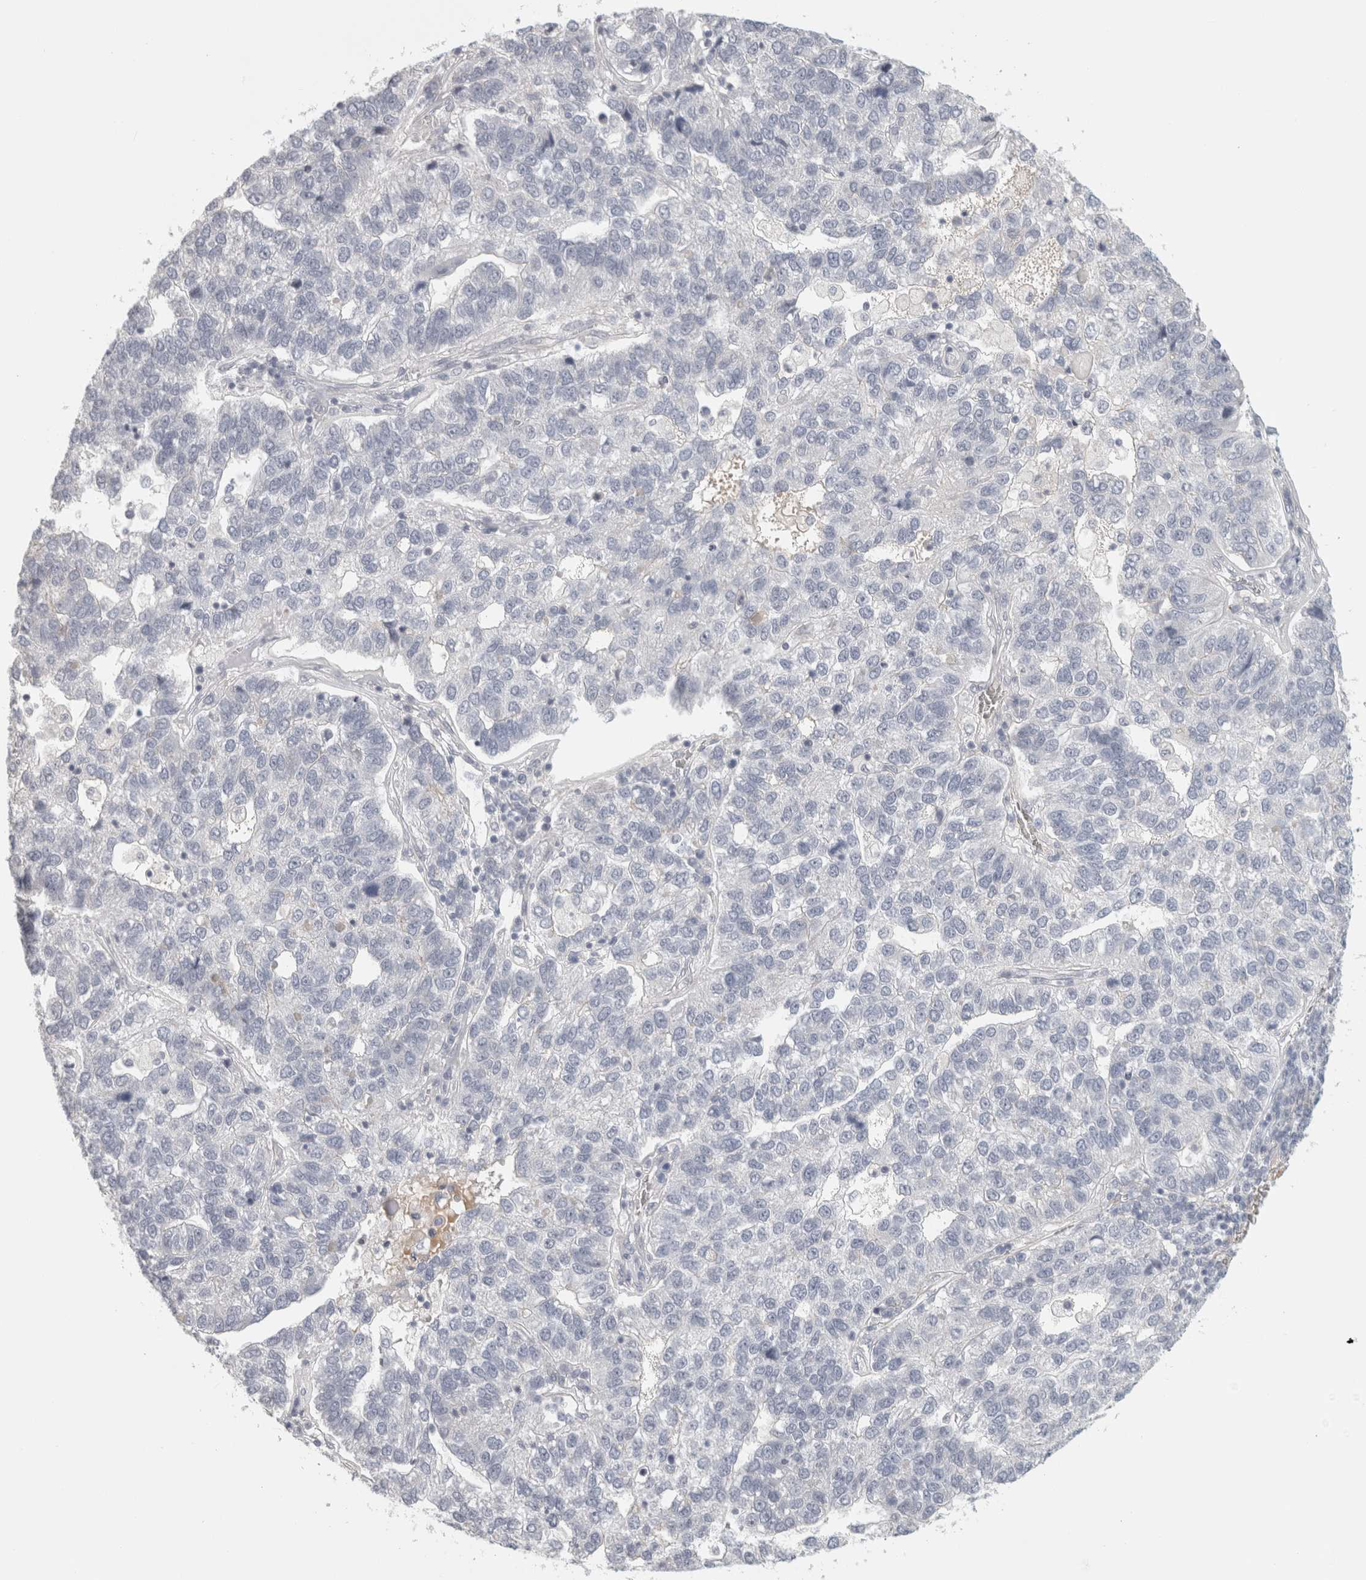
{"staining": {"intensity": "negative", "quantity": "none", "location": "none"}, "tissue": "pancreatic cancer", "cell_type": "Tumor cells", "image_type": "cancer", "snomed": [{"axis": "morphology", "description": "Adenocarcinoma, NOS"}, {"axis": "topography", "description": "Pancreas"}], "caption": "A photomicrograph of pancreatic adenocarcinoma stained for a protein reveals no brown staining in tumor cells.", "gene": "FBLIM1", "patient": {"sex": "female", "age": 61}}